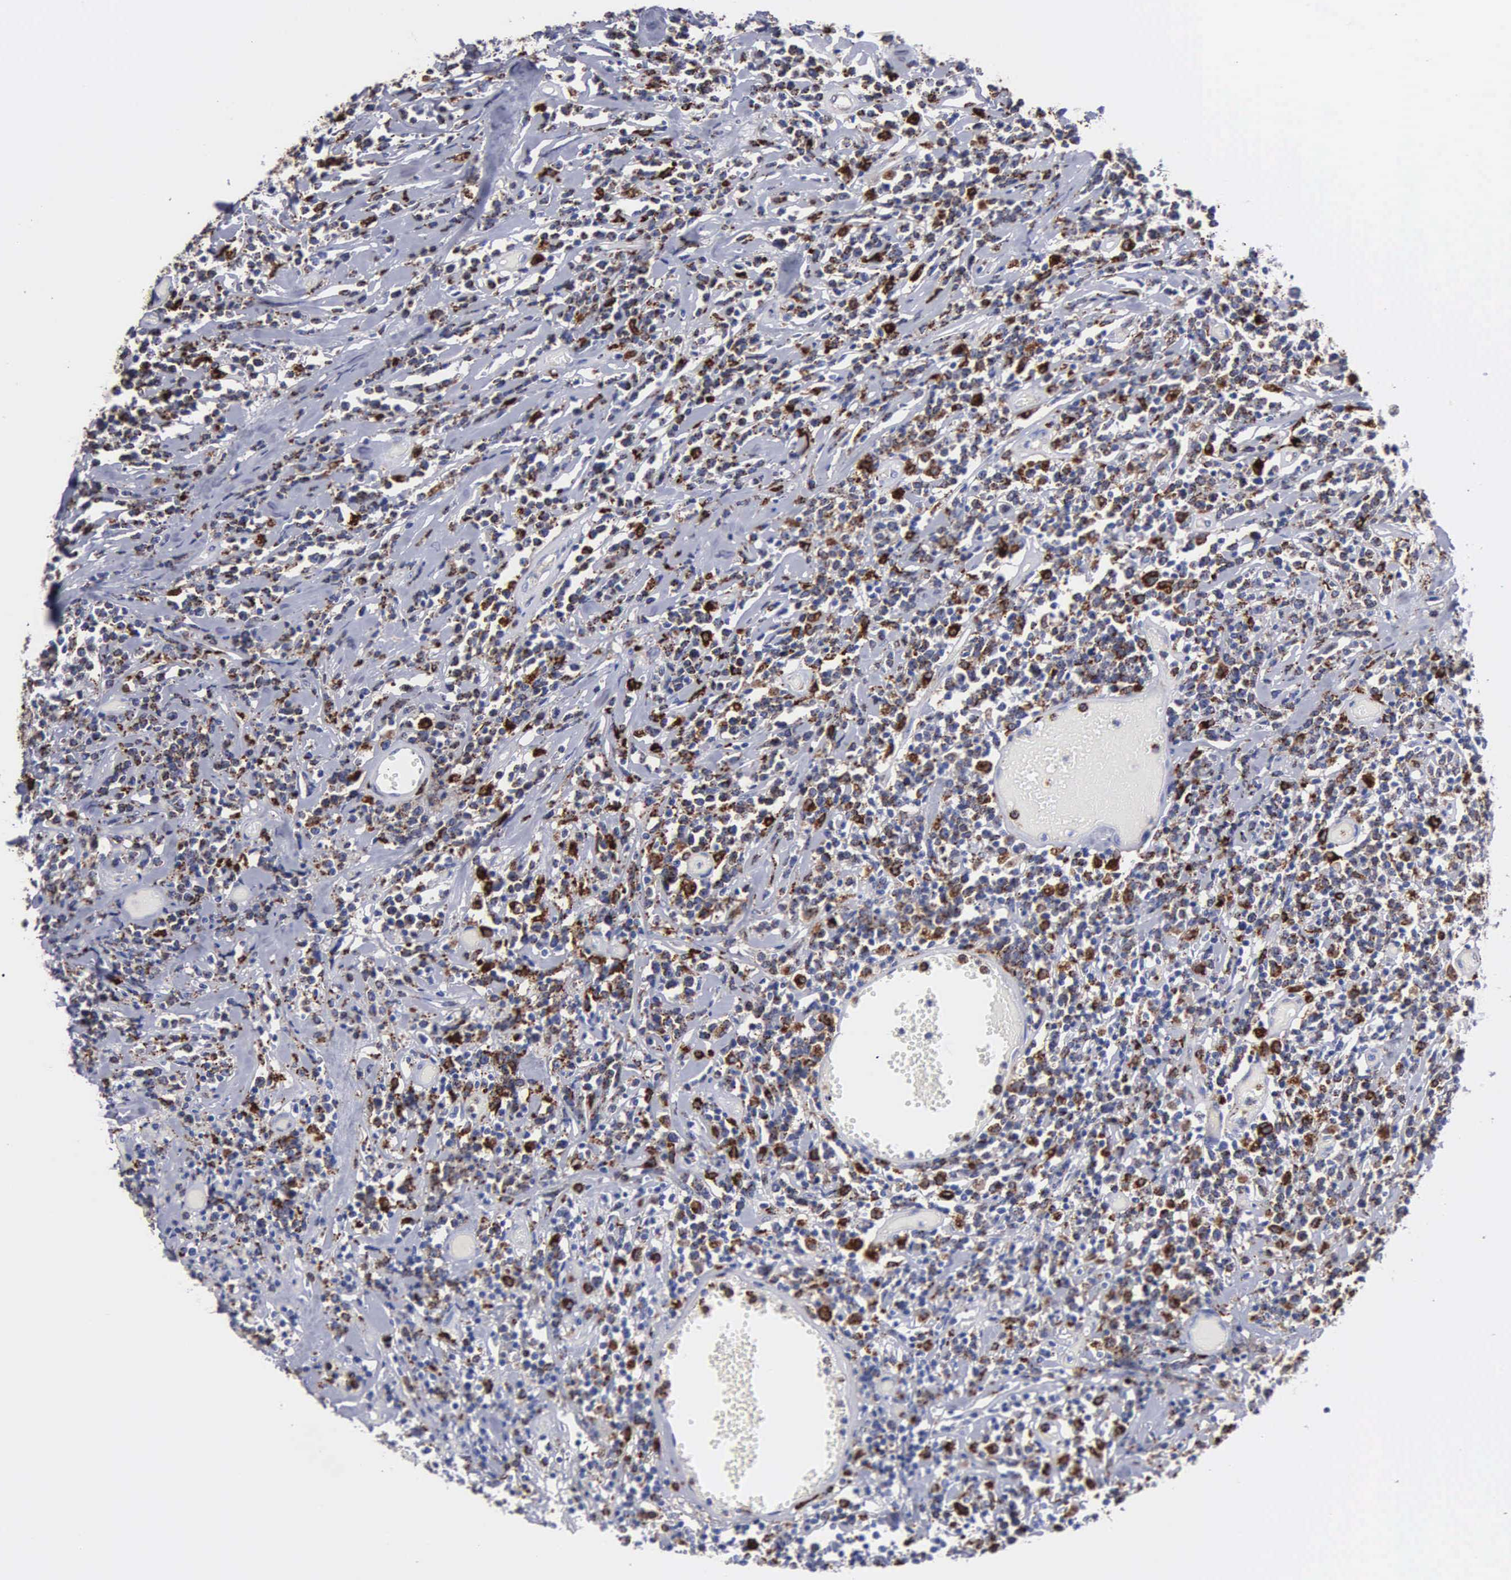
{"staining": {"intensity": "moderate", "quantity": "25%-75%", "location": "cytoplasmic/membranous"}, "tissue": "lymphoma", "cell_type": "Tumor cells", "image_type": "cancer", "snomed": [{"axis": "morphology", "description": "Malignant lymphoma, non-Hodgkin's type, High grade"}, {"axis": "topography", "description": "Colon"}], "caption": "Tumor cells exhibit moderate cytoplasmic/membranous staining in about 25%-75% of cells in lymphoma. Nuclei are stained in blue.", "gene": "CTSH", "patient": {"sex": "male", "age": 82}}